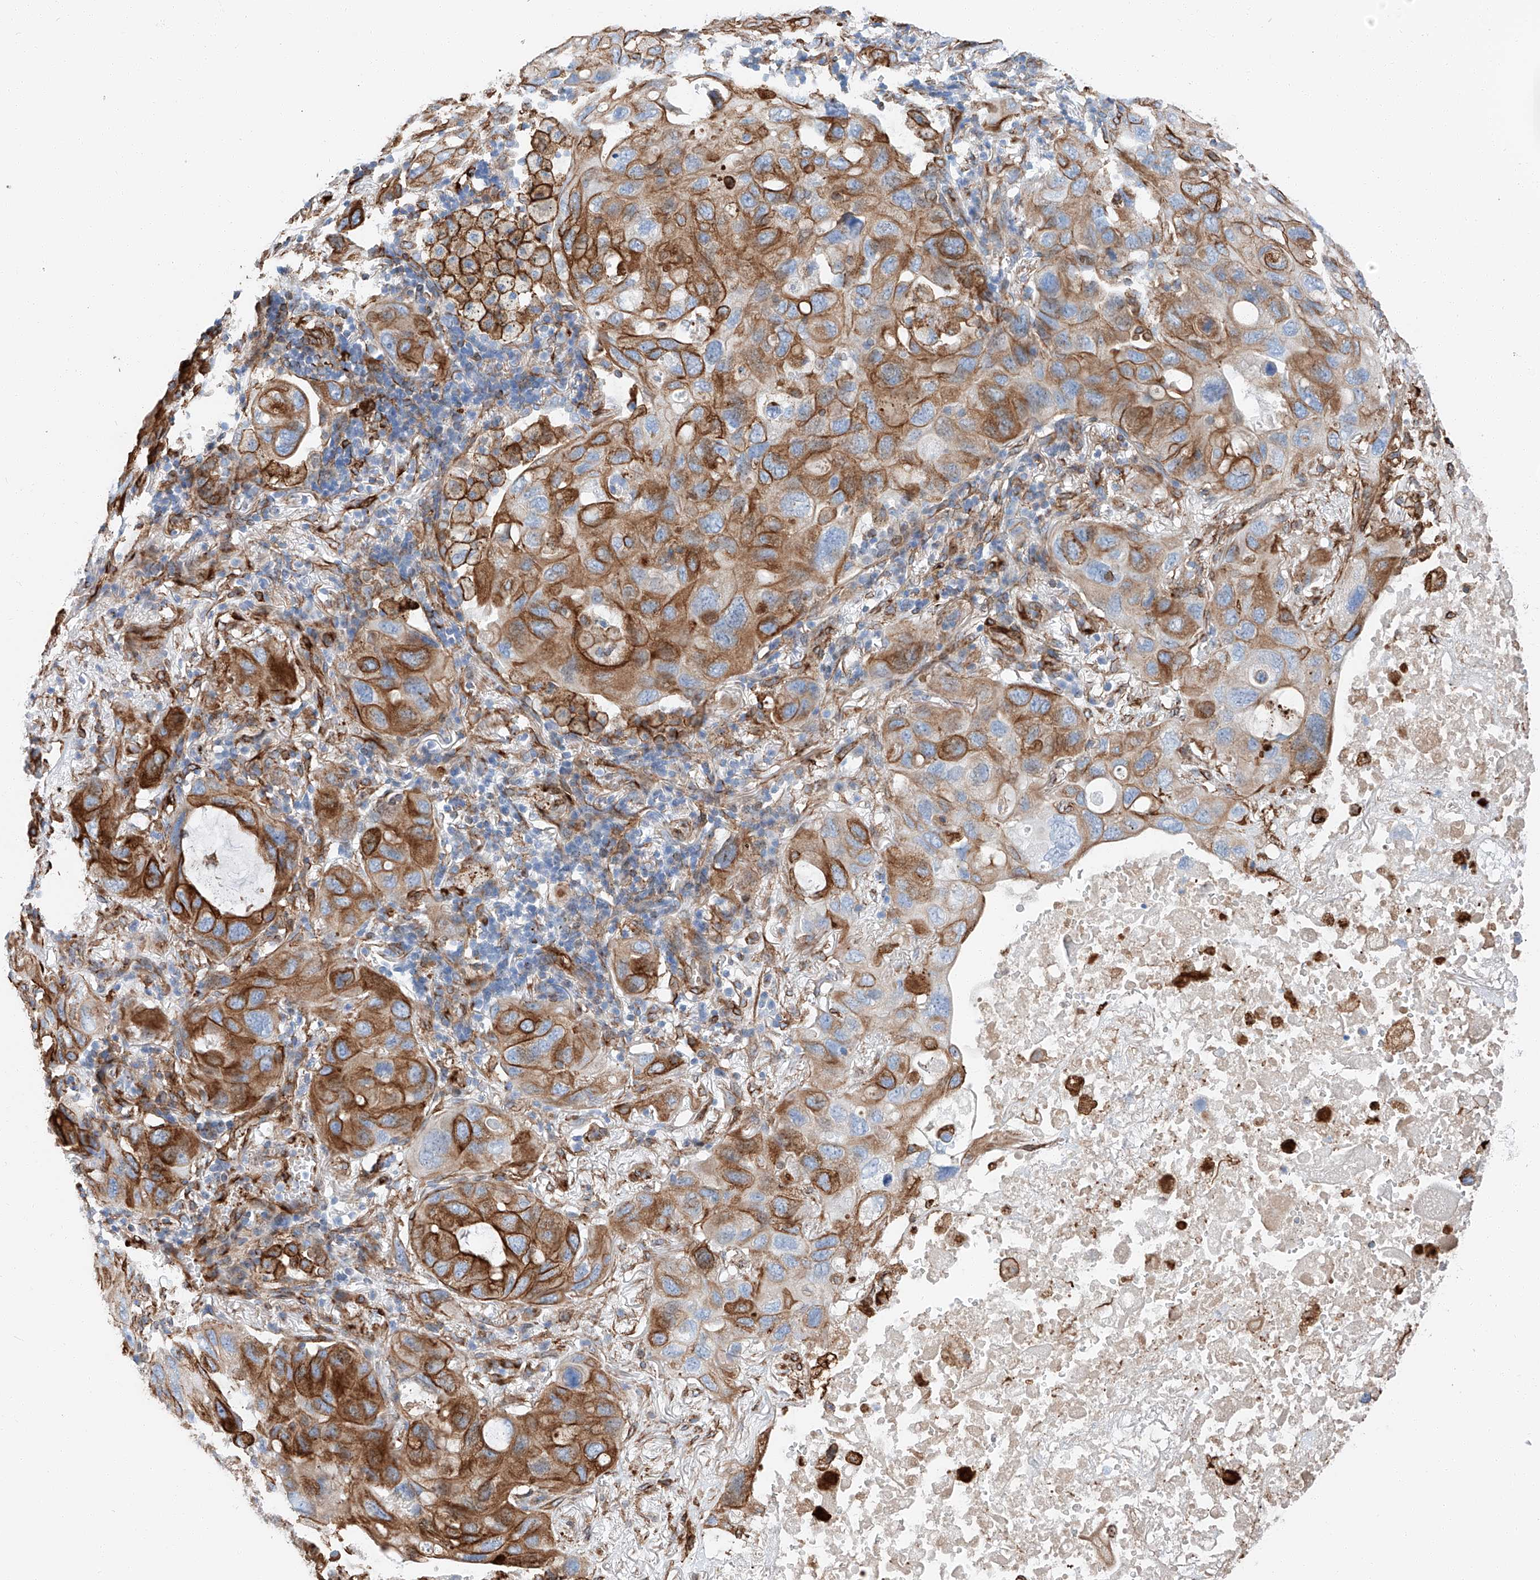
{"staining": {"intensity": "moderate", "quantity": ">75%", "location": "cytoplasmic/membranous"}, "tissue": "lung cancer", "cell_type": "Tumor cells", "image_type": "cancer", "snomed": [{"axis": "morphology", "description": "Squamous cell carcinoma, NOS"}, {"axis": "topography", "description": "Lung"}], "caption": "Moderate cytoplasmic/membranous expression is identified in approximately >75% of tumor cells in lung squamous cell carcinoma.", "gene": "ZNF804A", "patient": {"sex": "female", "age": 73}}